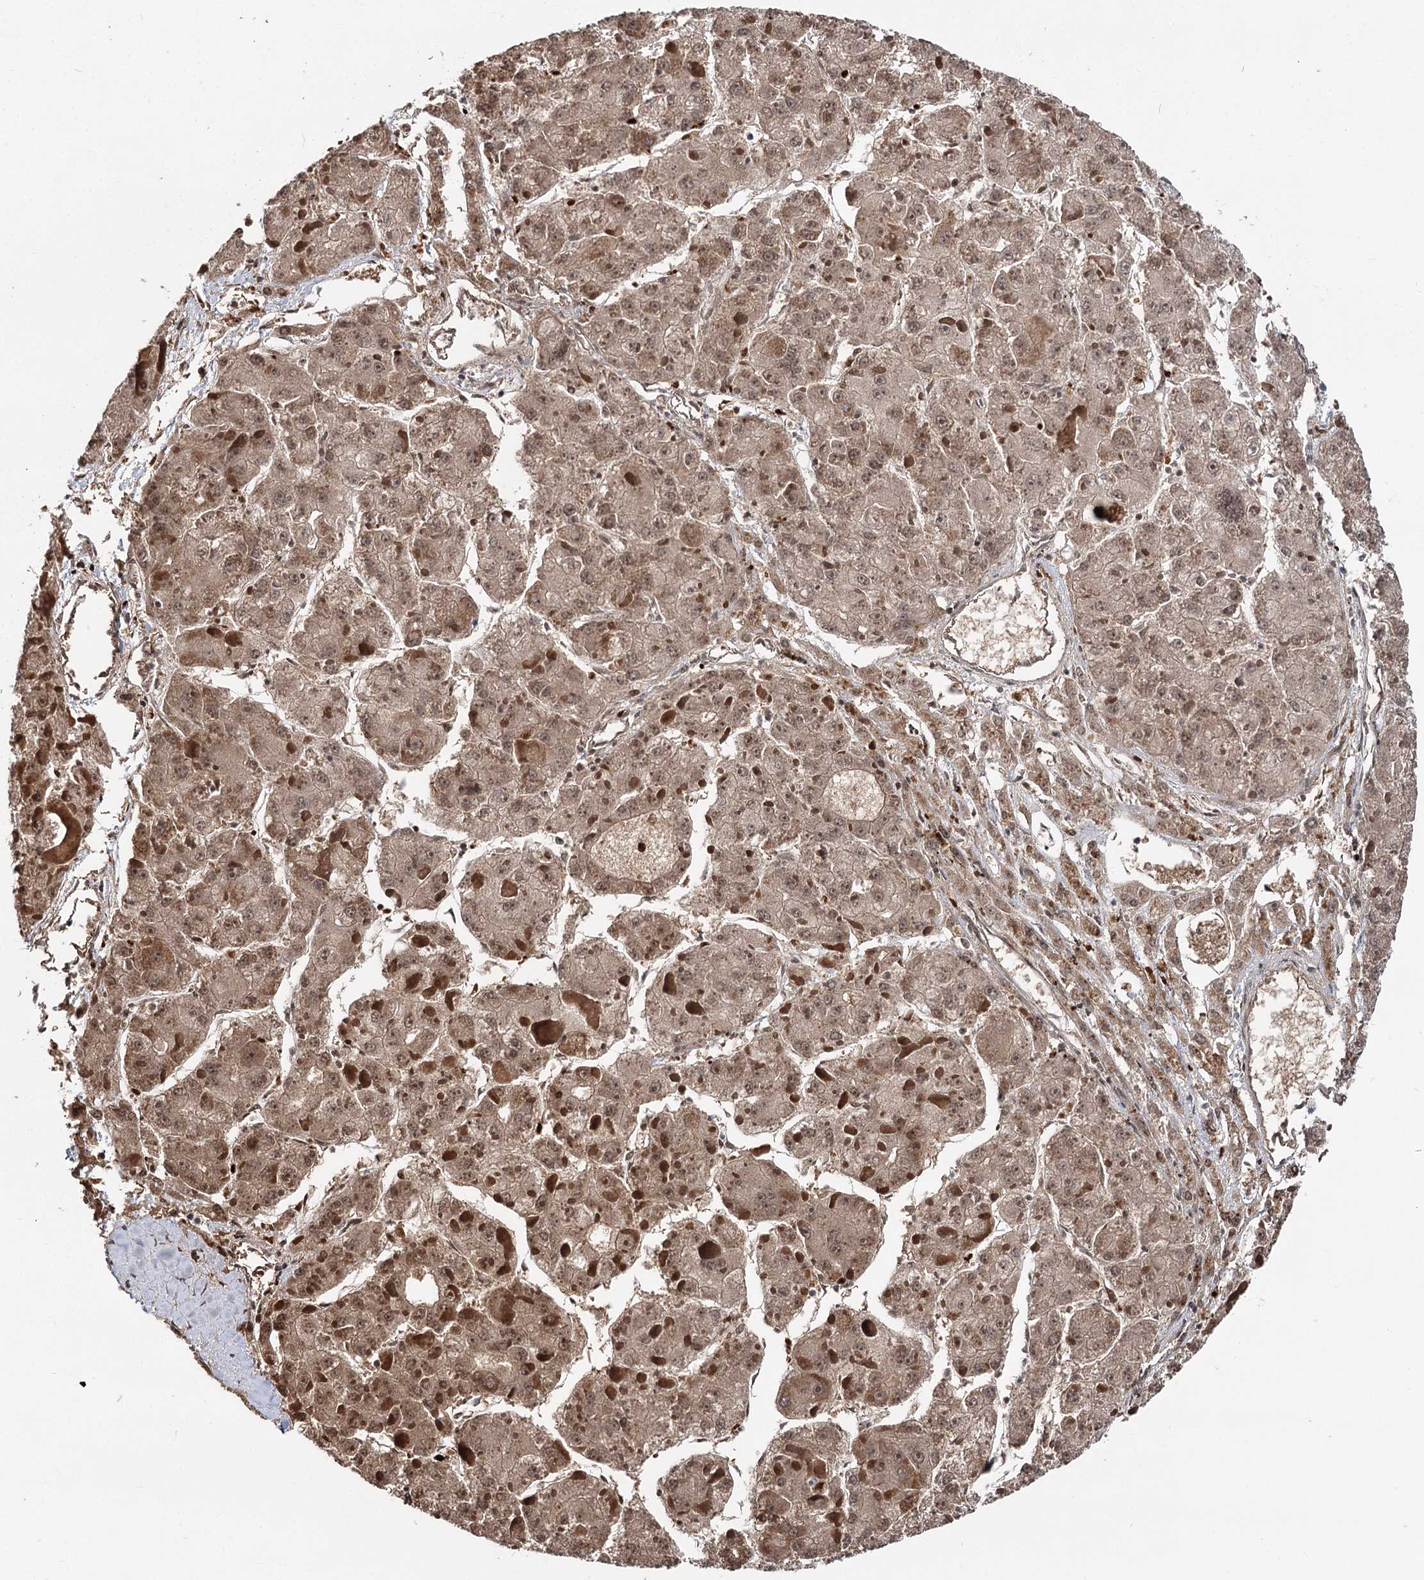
{"staining": {"intensity": "moderate", "quantity": ">75%", "location": "cytoplasmic/membranous,nuclear"}, "tissue": "liver cancer", "cell_type": "Tumor cells", "image_type": "cancer", "snomed": [{"axis": "morphology", "description": "Carcinoma, Hepatocellular, NOS"}, {"axis": "topography", "description": "Liver"}], "caption": "Immunohistochemistry (IHC) image of neoplastic tissue: liver cancer stained using IHC demonstrates medium levels of moderate protein expression localized specifically in the cytoplasmic/membranous and nuclear of tumor cells, appearing as a cytoplasmic/membranous and nuclear brown color.", "gene": "PTGR1", "patient": {"sex": "female", "age": 73}}